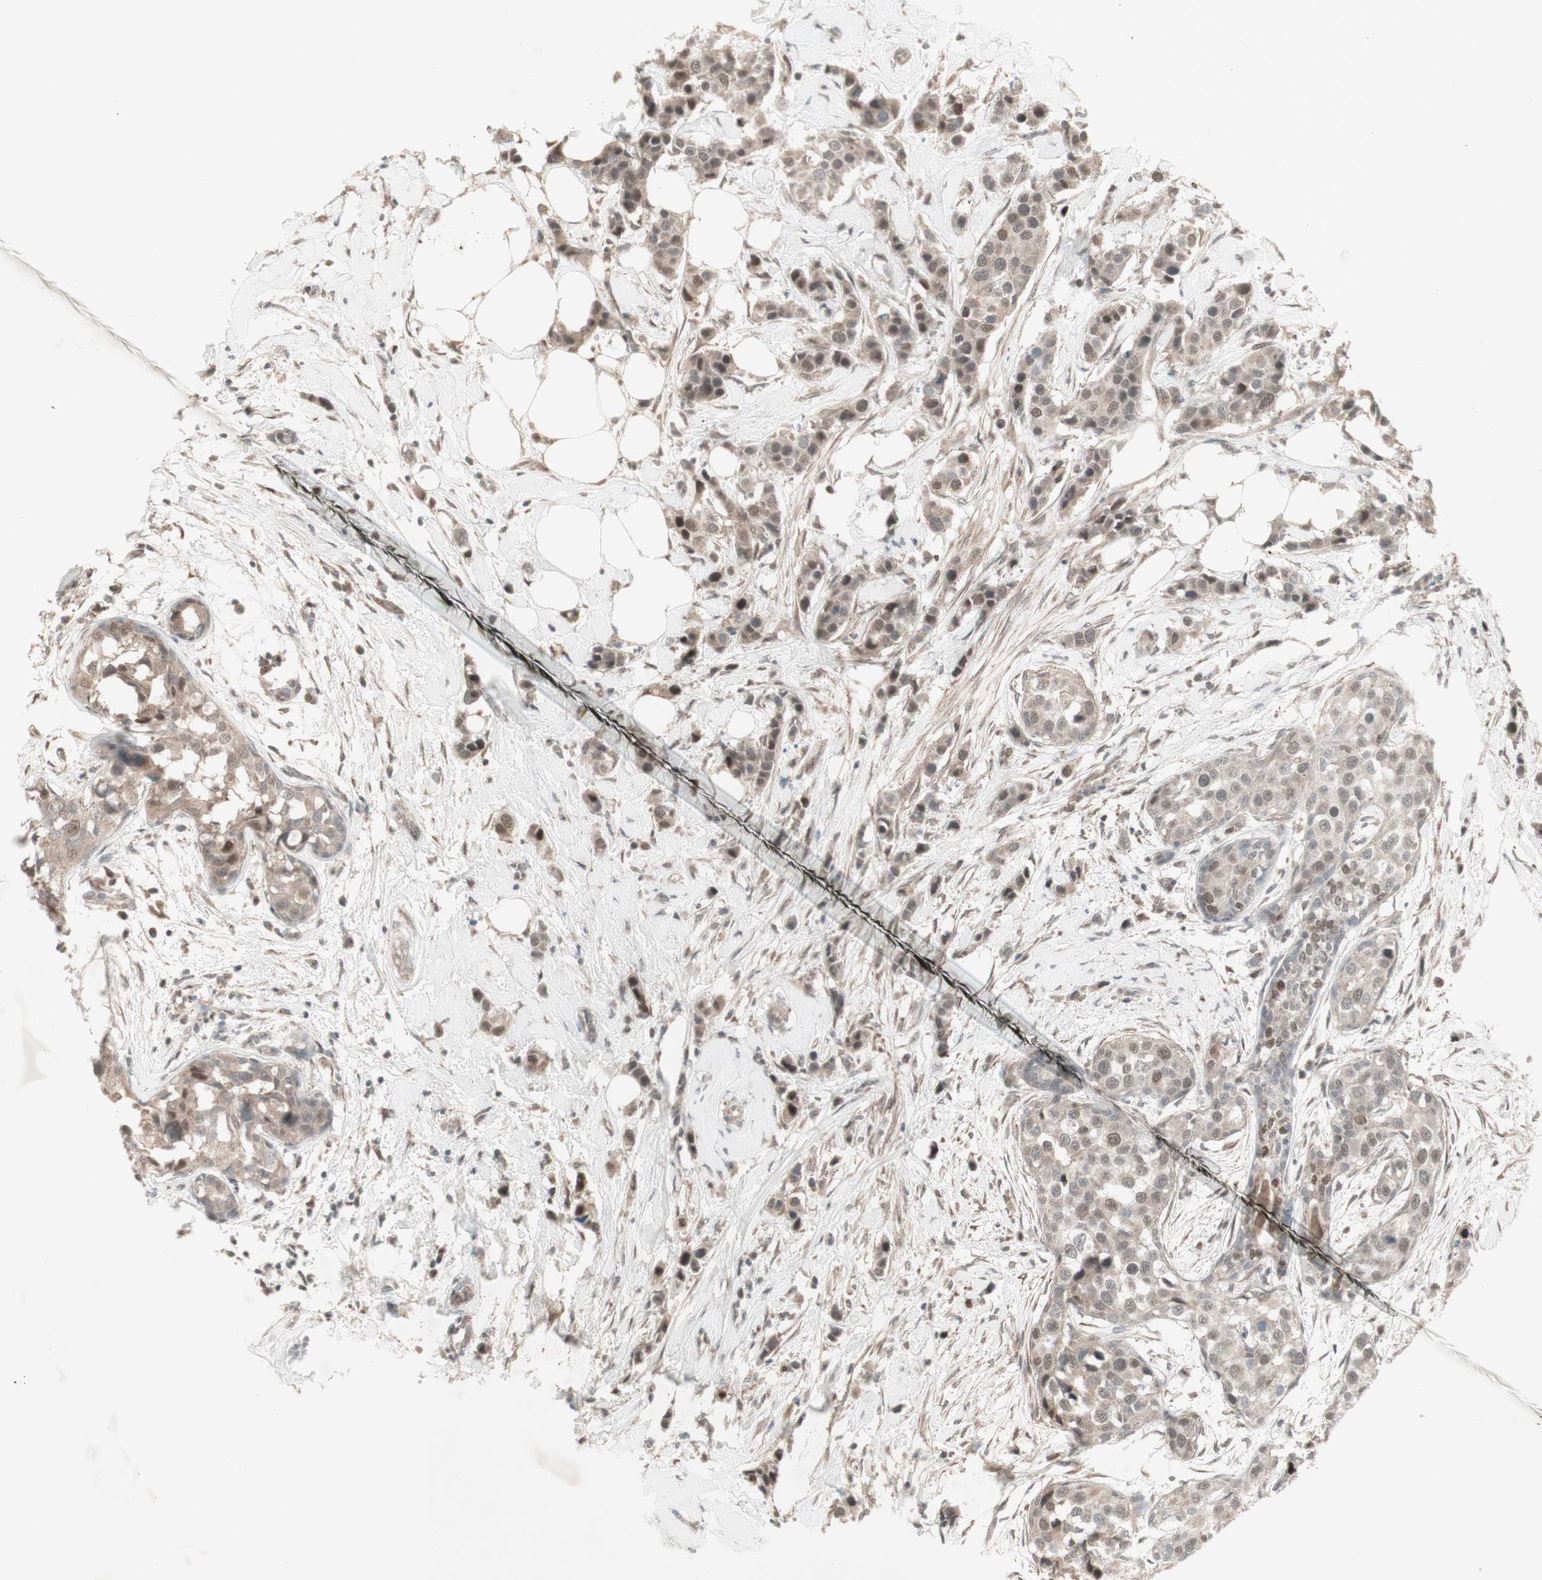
{"staining": {"intensity": "weak", "quantity": ">75%", "location": "cytoplasmic/membranous,nuclear"}, "tissue": "breast cancer", "cell_type": "Tumor cells", "image_type": "cancer", "snomed": [{"axis": "morphology", "description": "Normal tissue, NOS"}, {"axis": "morphology", "description": "Duct carcinoma"}, {"axis": "topography", "description": "Breast"}], "caption": "The immunohistochemical stain shows weak cytoplasmic/membranous and nuclear positivity in tumor cells of breast cancer tissue. The staining was performed using DAB (3,3'-diaminobenzidine), with brown indicating positive protein expression. Nuclei are stained blue with hematoxylin.", "gene": "MSH6", "patient": {"sex": "female", "age": 50}}